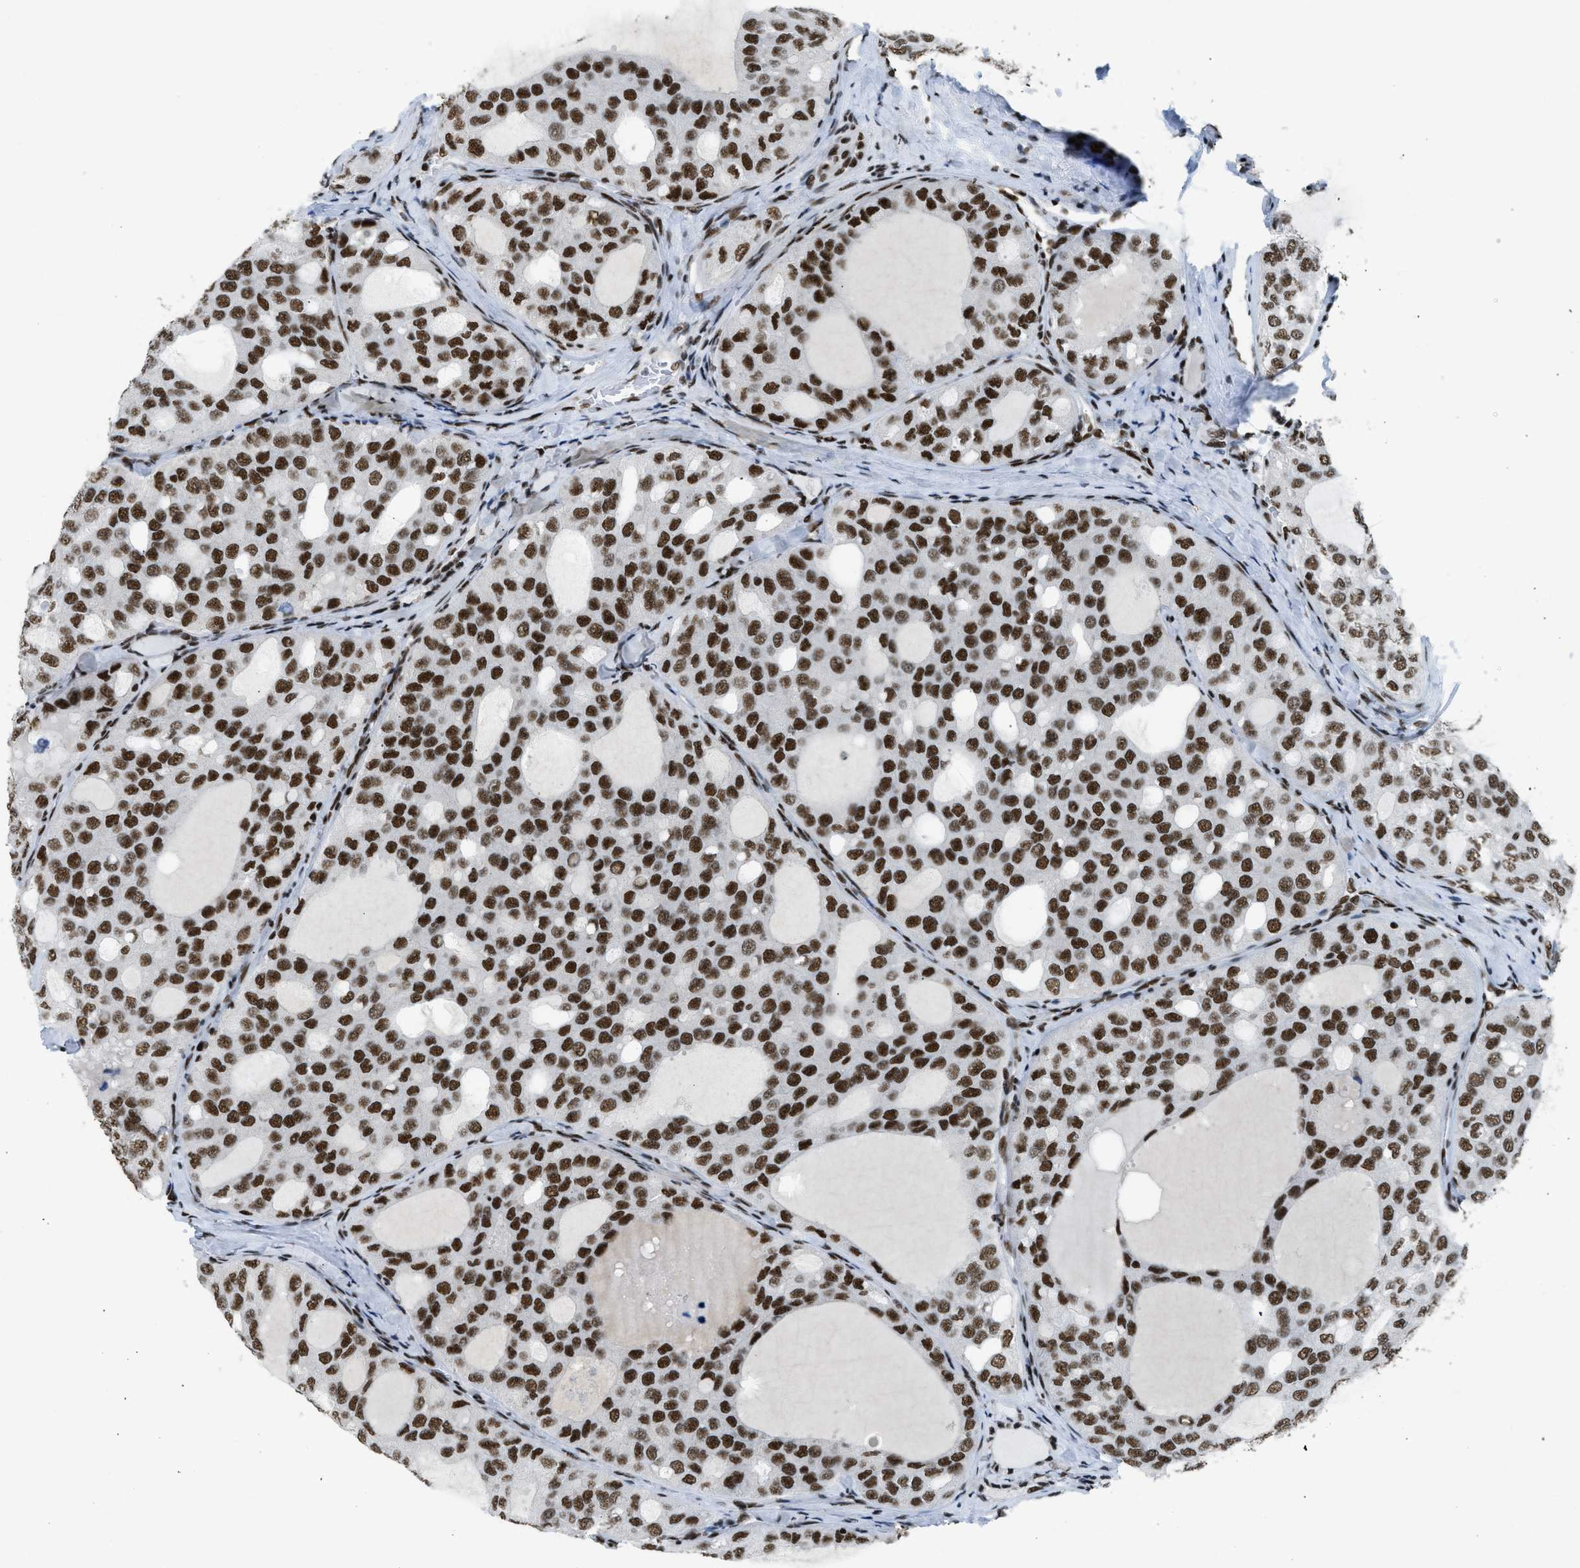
{"staining": {"intensity": "strong", "quantity": ">75%", "location": "nuclear"}, "tissue": "thyroid cancer", "cell_type": "Tumor cells", "image_type": "cancer", "snomed": [{"axis": "morphology", "description": "Follicular adenoma carcinoma, NOS"}, {"axis": "topography", "description": "Thyroid gland"}], "caption": "Tumor cells demonstrate strong nuclear expression in approximately >75% of cells in follicular adenoma carcinoma (thyroid). (DAB (3,3'-diaminobenzidine) IHC with brightfield microscopy, high magnification).", "gene": "SCAF4", "patient": {"sex": "male", "age": 75}}